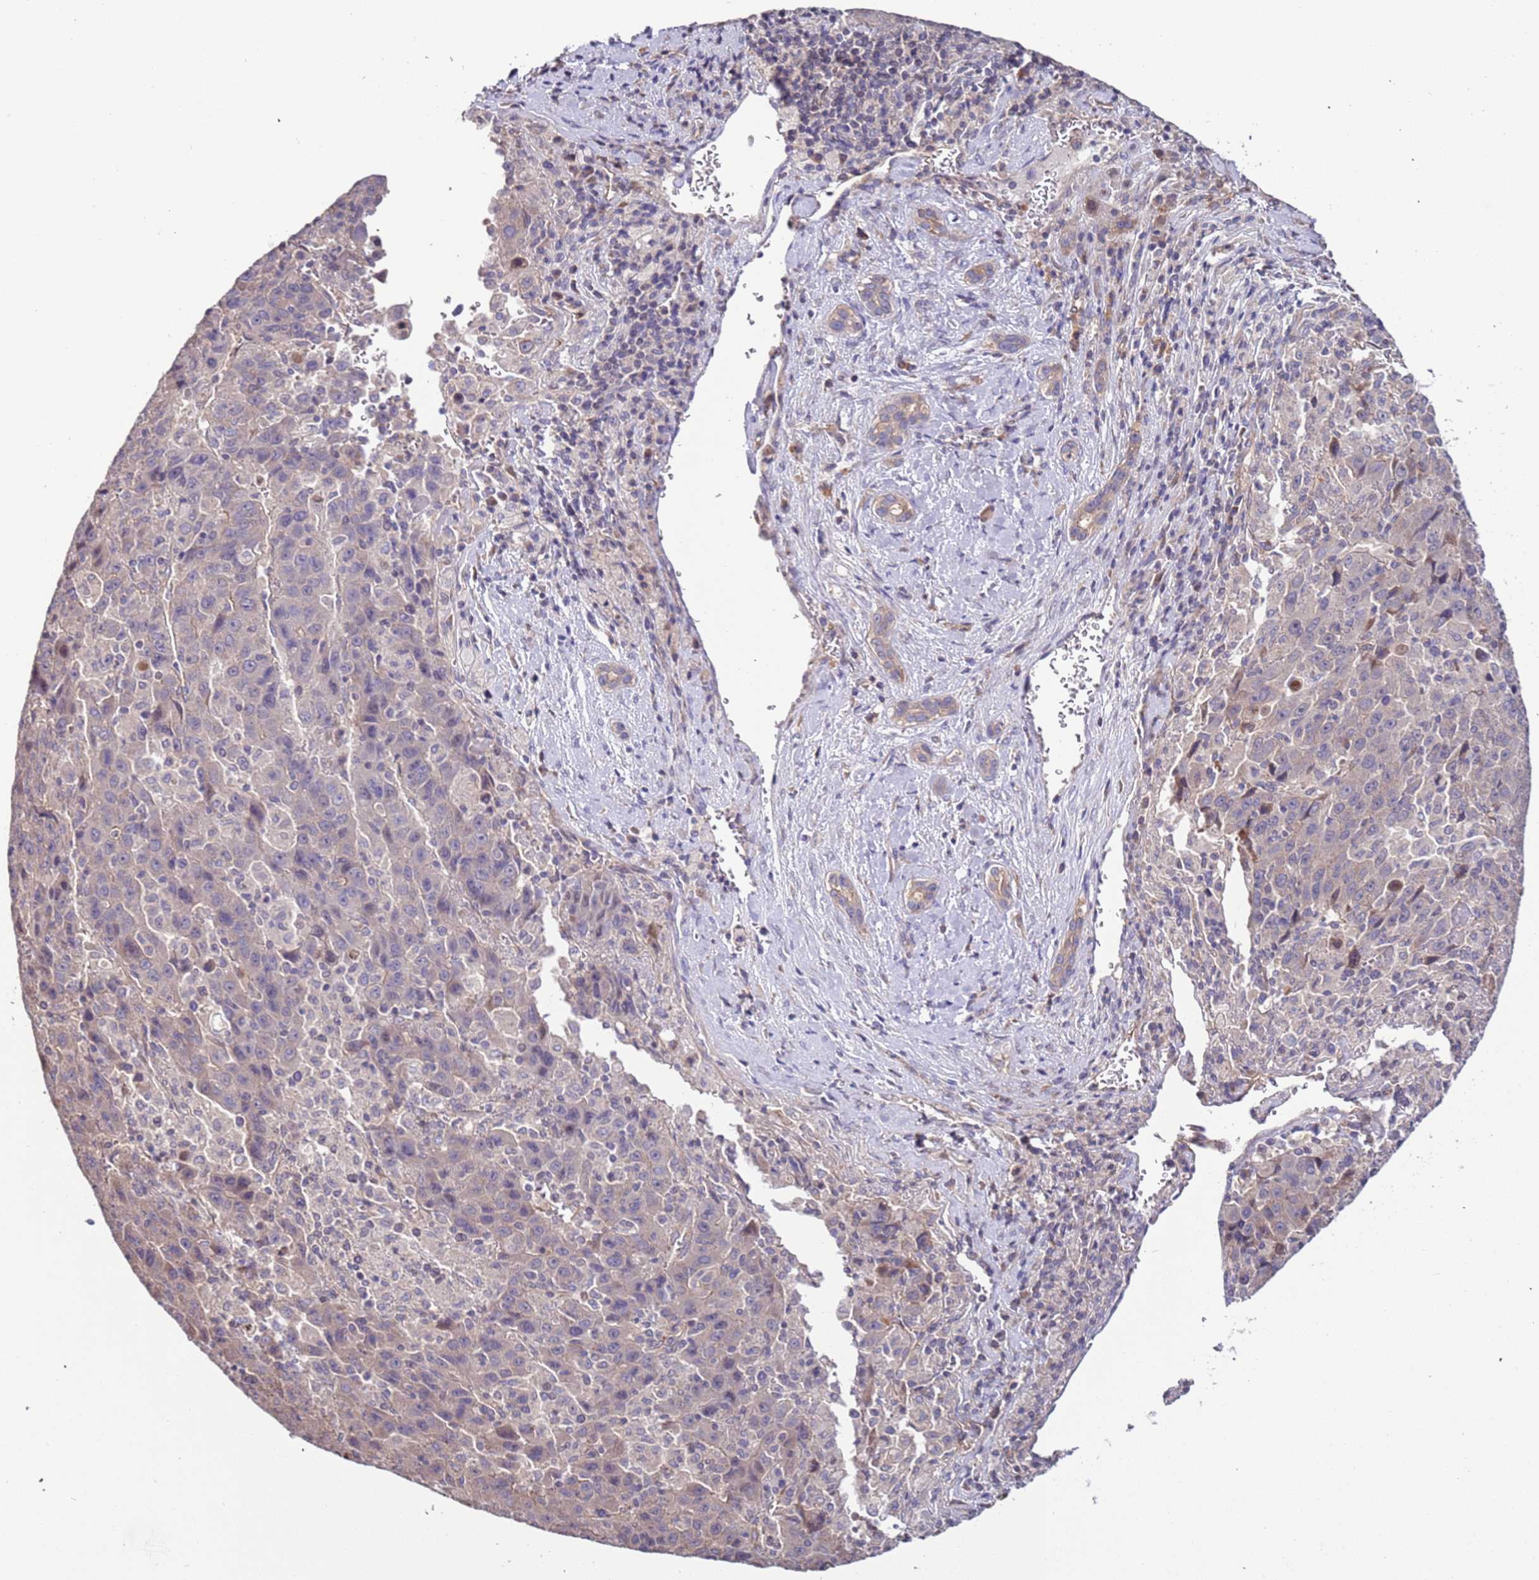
{"staining": {"intensity": "negative", "quantity": "none", "location": "none"}, "tissue": "liver cancer", "cell_type": "Tumor cells", "image_type": "cancer", "snomed": [{"axis": "morphology", "description": "Carcinoma, Hepatocellular, NOS"}, {"axis": "topography", "description": "Liver"}], "caption": "High power microscopy histopathology image of an IHC photomicrograph of hepatocellular carcinoma (liver), revealing no significant expression in tumor cells.", "gene": "LAMB4", "patient": {"sex": "female", "age": 53}}